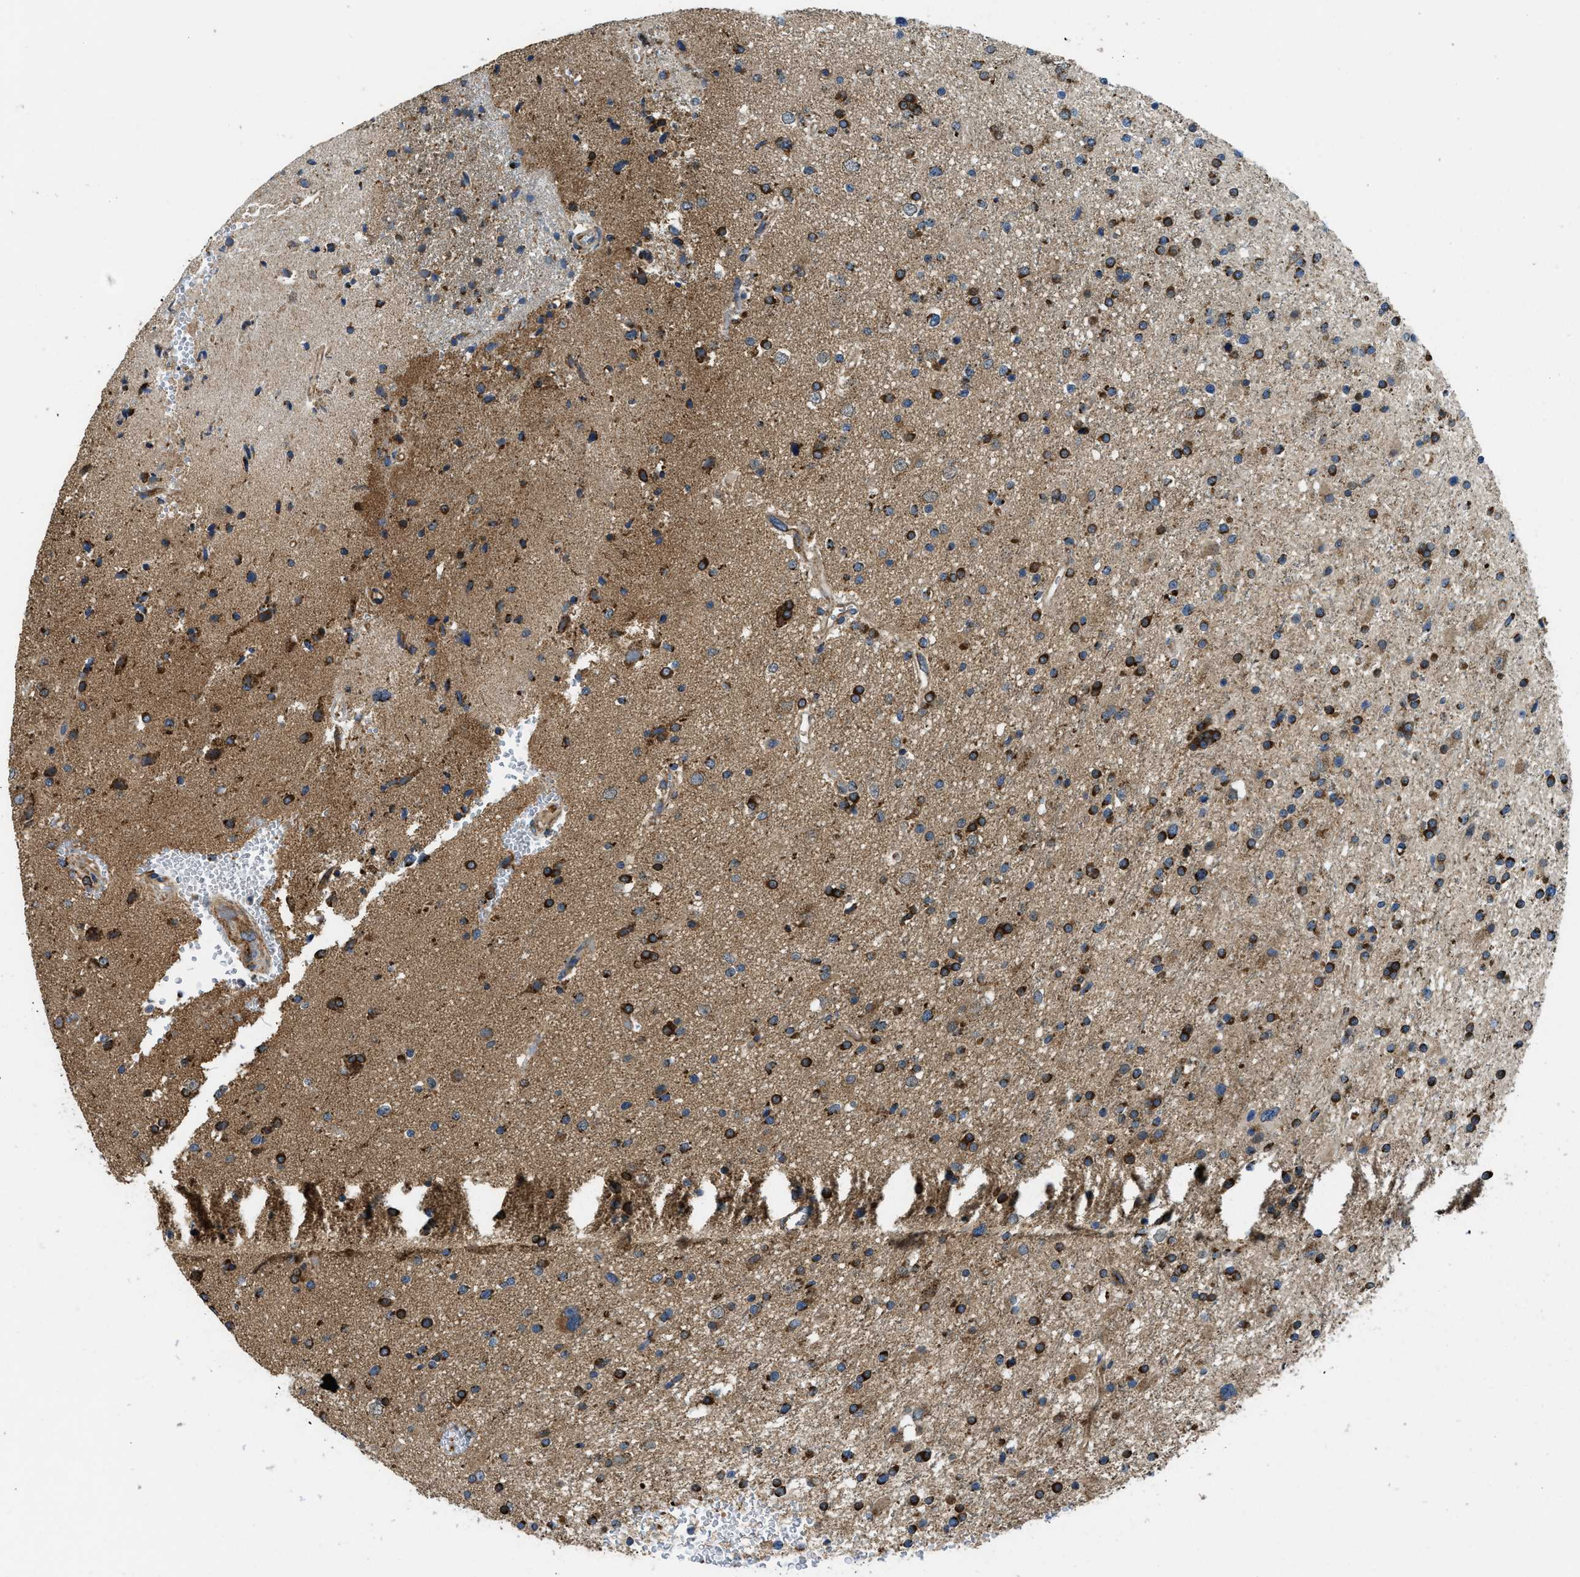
{"staining": {"intensity": "strong", "quantity": "25%-75%", "location": "cytoplasmic/membranous"}, "tissue": "glioma", "cell_type": "Tumor cells", "image_type": "cancer", "snomed": [{"axis": "morphology", "description": "Glioma, malignant, High grade"}, {"axis": "topography", "description": "Brain"}], "caption": "The immunohistochemical stain labels strong cytoplasmic/membranous positivity in tumor cells of malignant high-grade glioma tissue.", "gene": "STK33", "patient": {"sex": "male", "age": 33}}